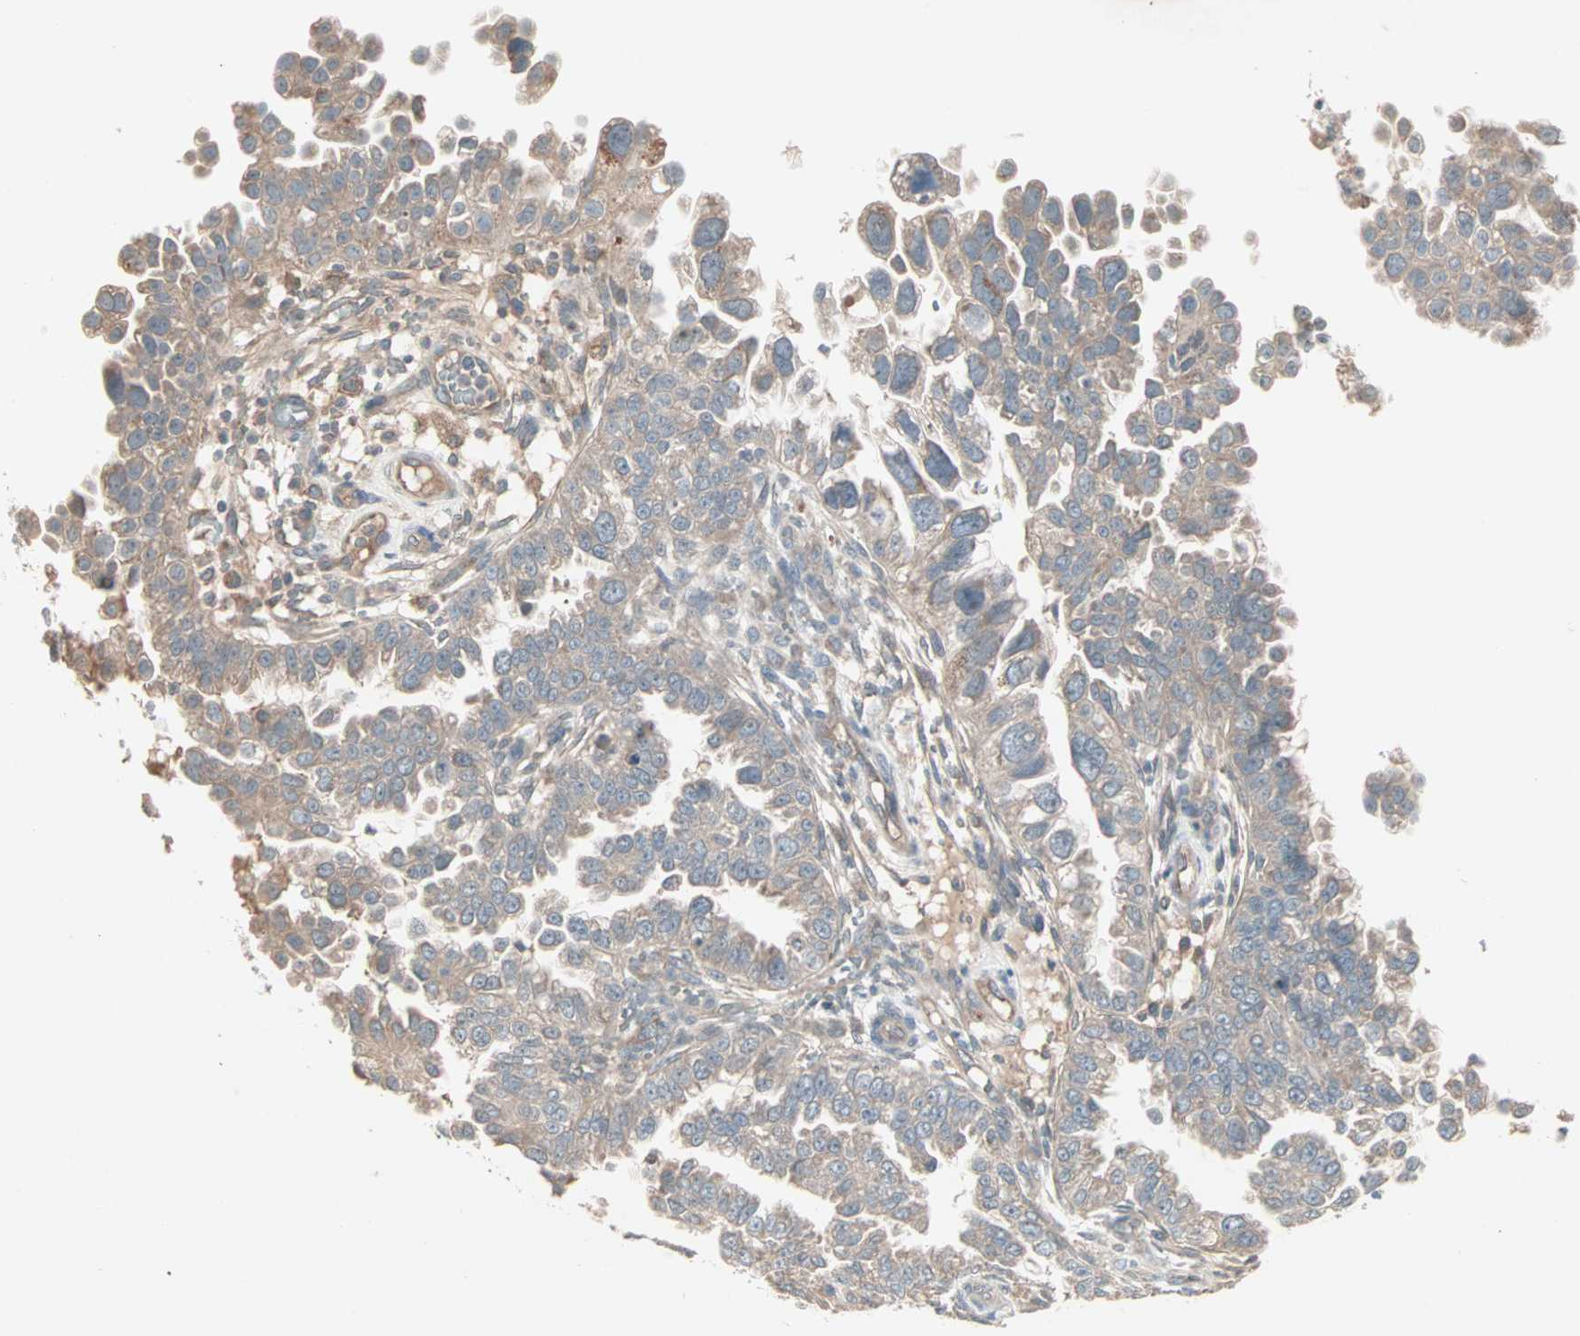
{"staining": {"intensity": "weak", "quantity": "25%-75%", "location": "cytoplasmic/membranous"}, "tissue": "endometrial cancer", "cell_type": "Tumor cells", "image_type": "cancer", "snomed": [{"axis": "morphology", "description": "Adenocarcinoma, NOS"}, {"axis": "topography", "description": "Endometrium"}], "caption": "IHC (DAB) staining of human endometrial cancer (adenocarcinoma) displays weak cytoplasmic/membranous protein staining in approximately 25%-75% of tumor cells.", "gene": "JMJD7-PLA2G4B", "patient": {"sex": "female", "age": 85}}